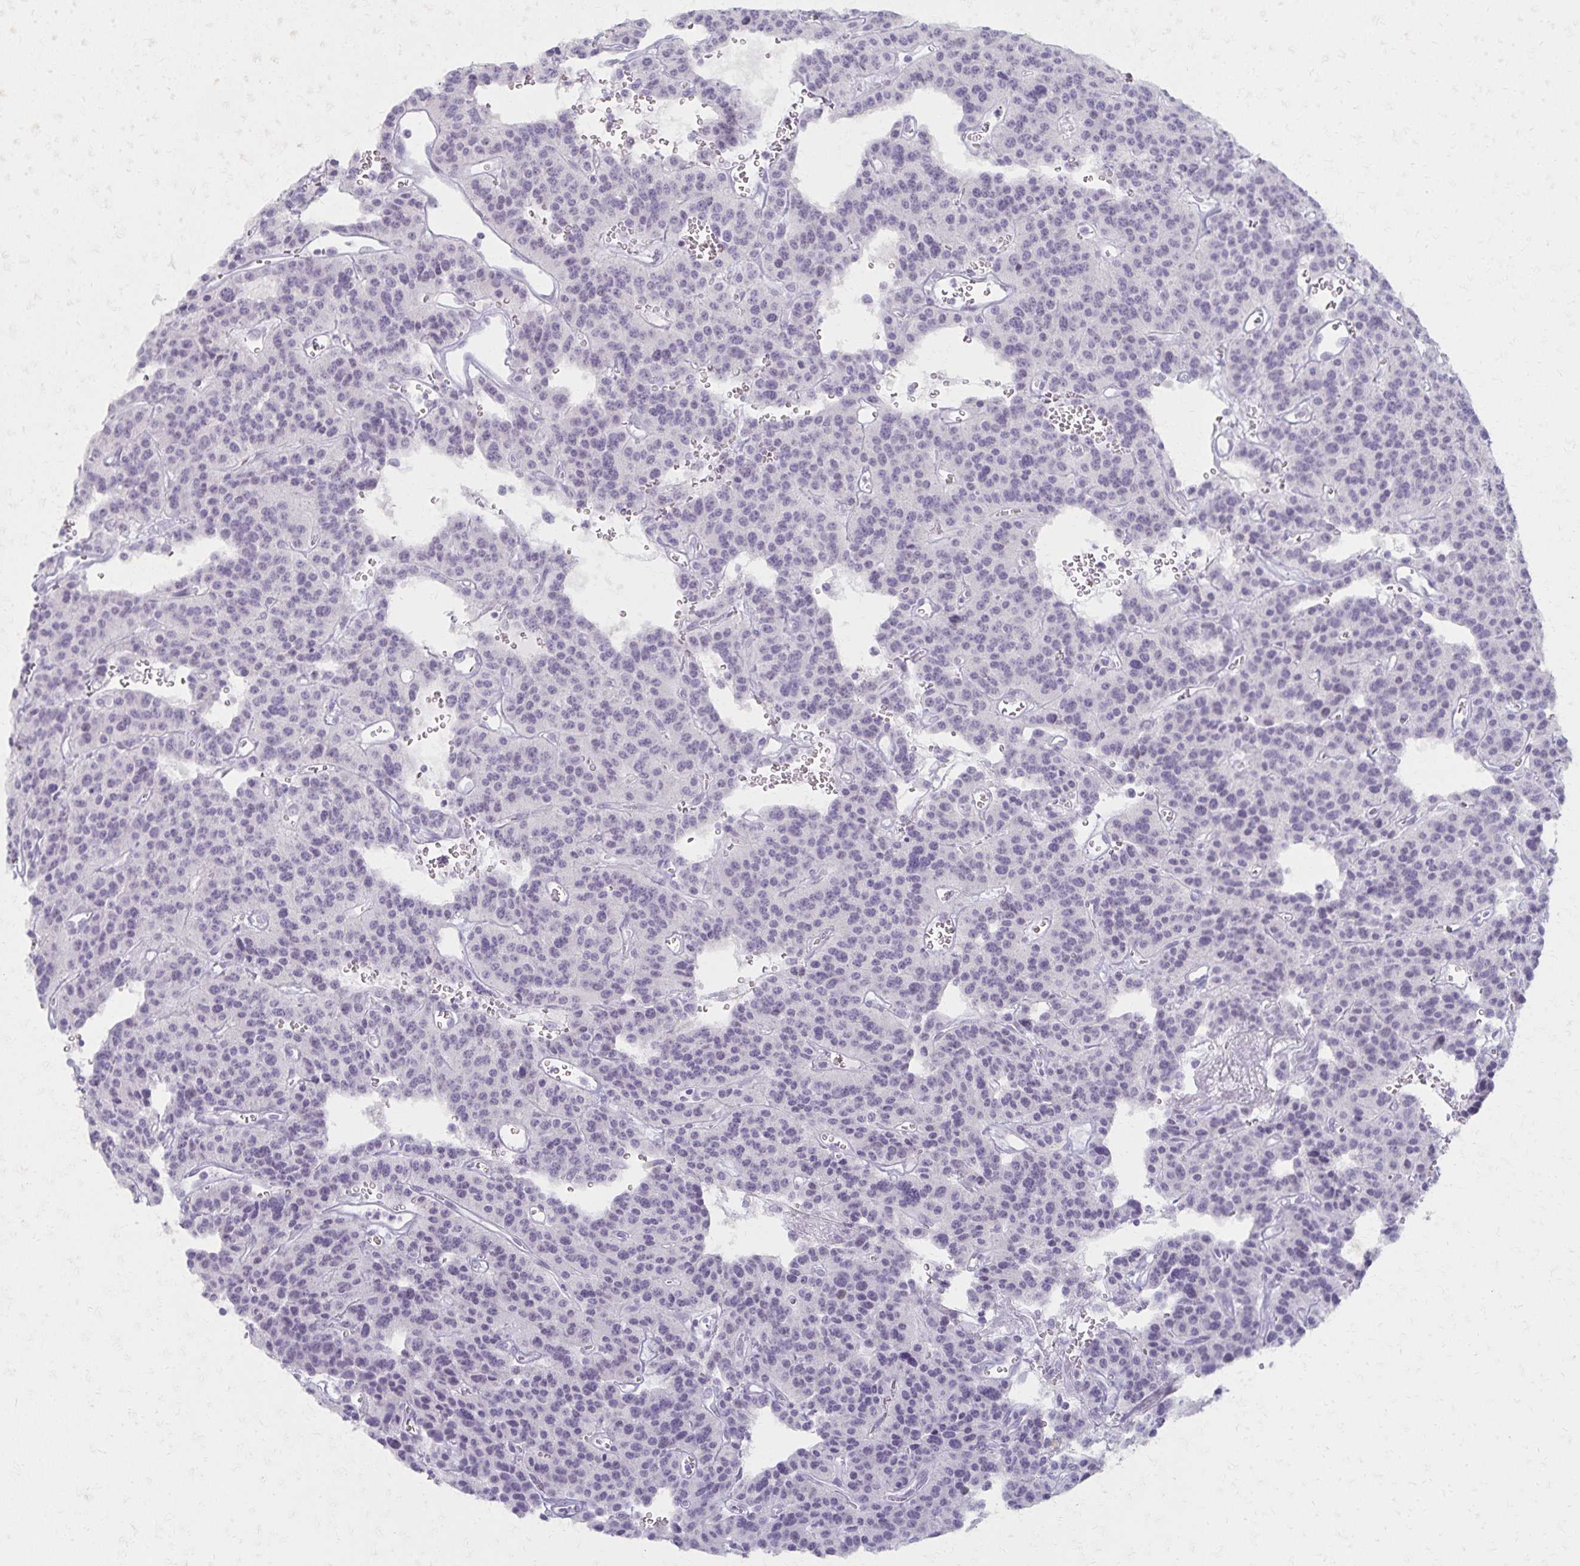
{"staining": {"intensity": "negative", "quantity": "none", "location": "none"}, "tissue": "carcinoid", "cell_type": "Tumor cells", "image_type": "cancer", "snomed": [{"axis": "morphology", "description": "Carcinoid, malignant, NOS"}, {"axis": "topography", "description": "Lung"}], "caption": "Tumor cells show no significant expression in carcinoid.", "gene": "MORC4", "patient": {"sex": "female", "age": 71}}